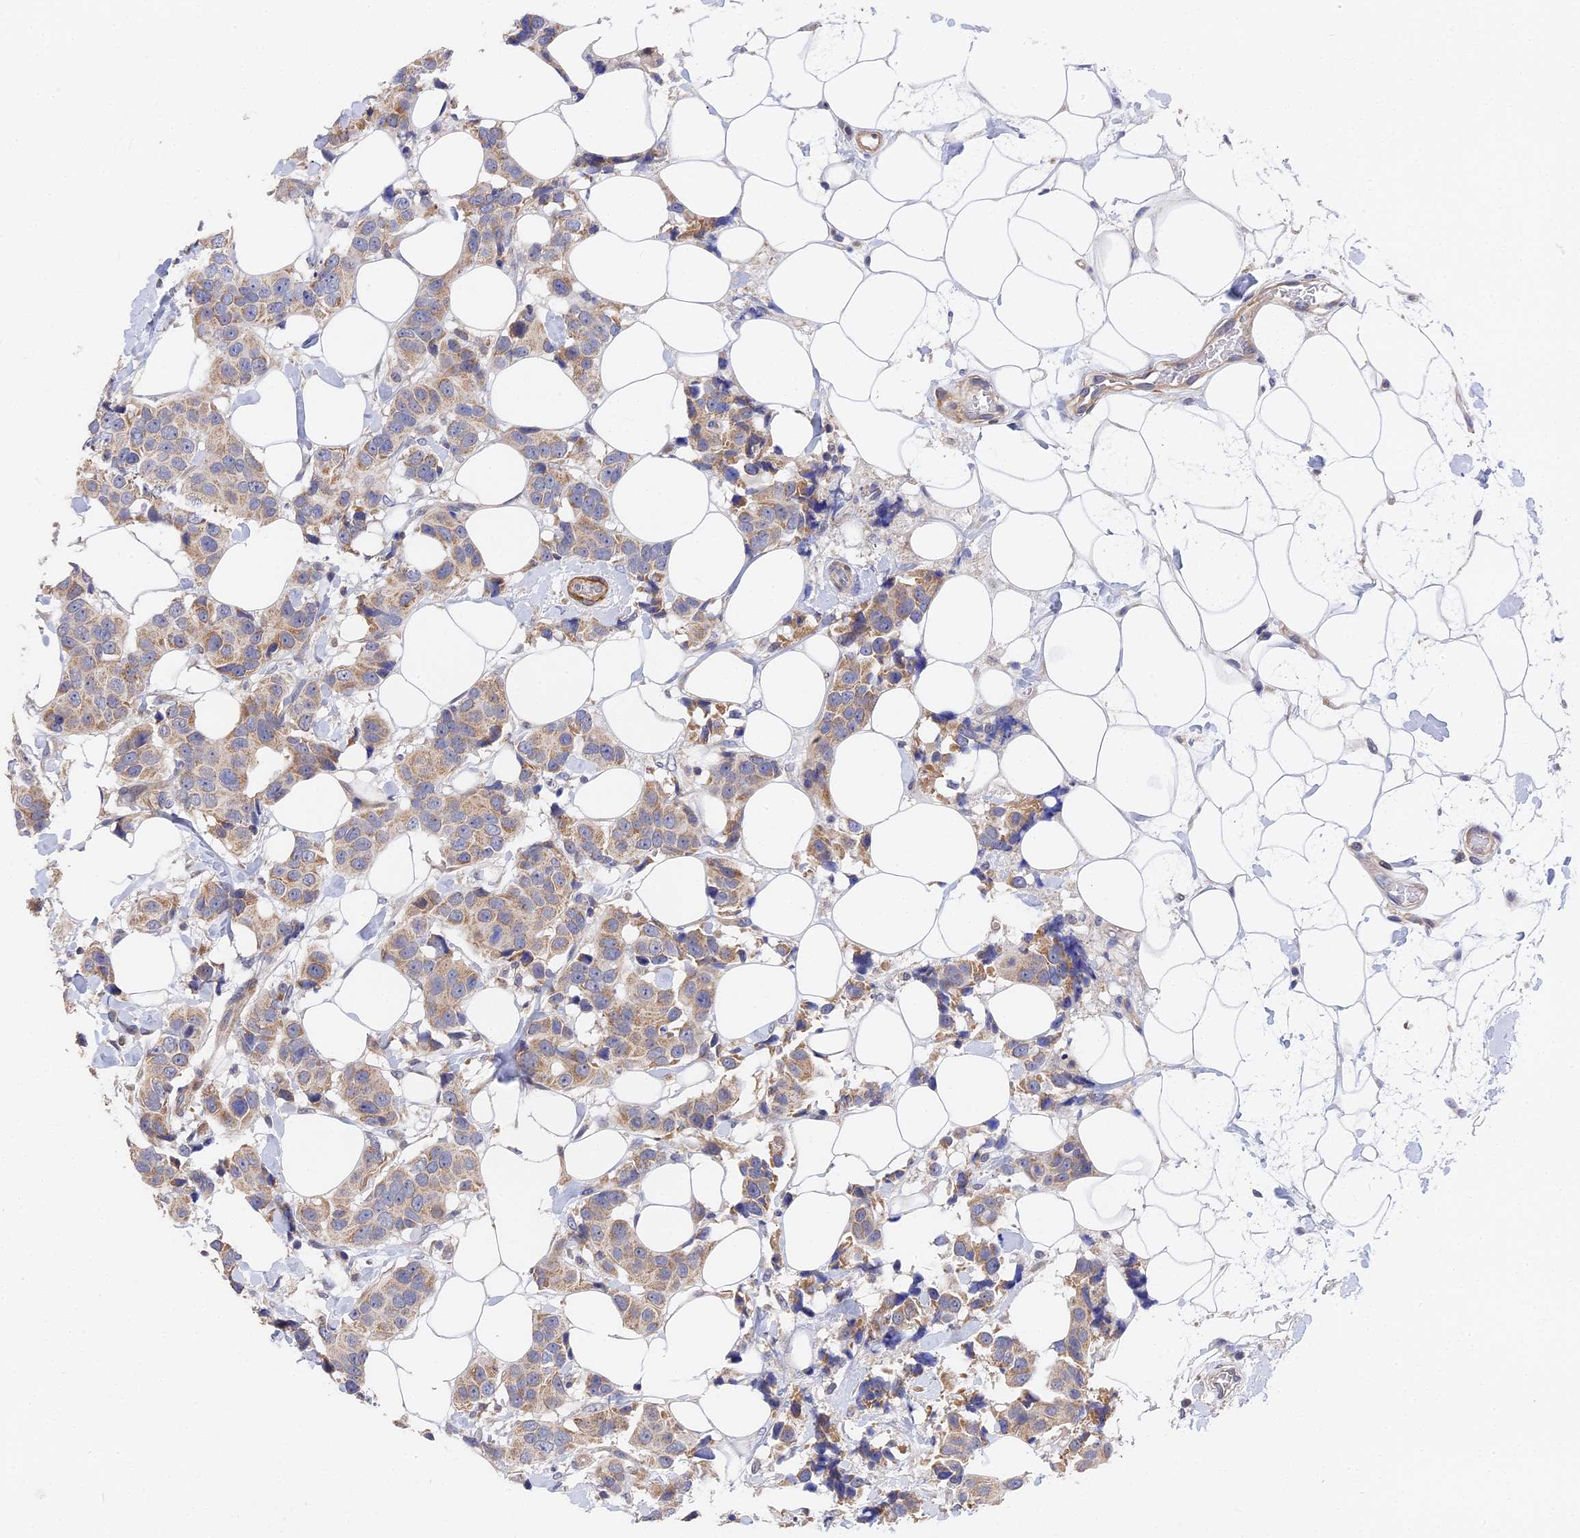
{"staining": {"intensity": "weak", "quantity": ">75%", "location": "cytoplasmic/membranous"}, "tissue": "breast cancer", "cell_type": "Tumor cells", "image_type": "cancer", "snomed": [{"axis": "morphology", "description": "Normal tissue, NOS"}, {"axis": "morphology", "description": "Duct carcinoma"}, {"axis": "topography", "description": "Breast"}], "caption": "Breast cancer (infiltrating ductal carcinoma) tissue shows weak cytoplasmic/membranous positivity in approximately >75% of tumor cells, visualized by immunohistochemistry.", "gene": "CCDC113", "patient": {"sex": "female", "age": 39}}